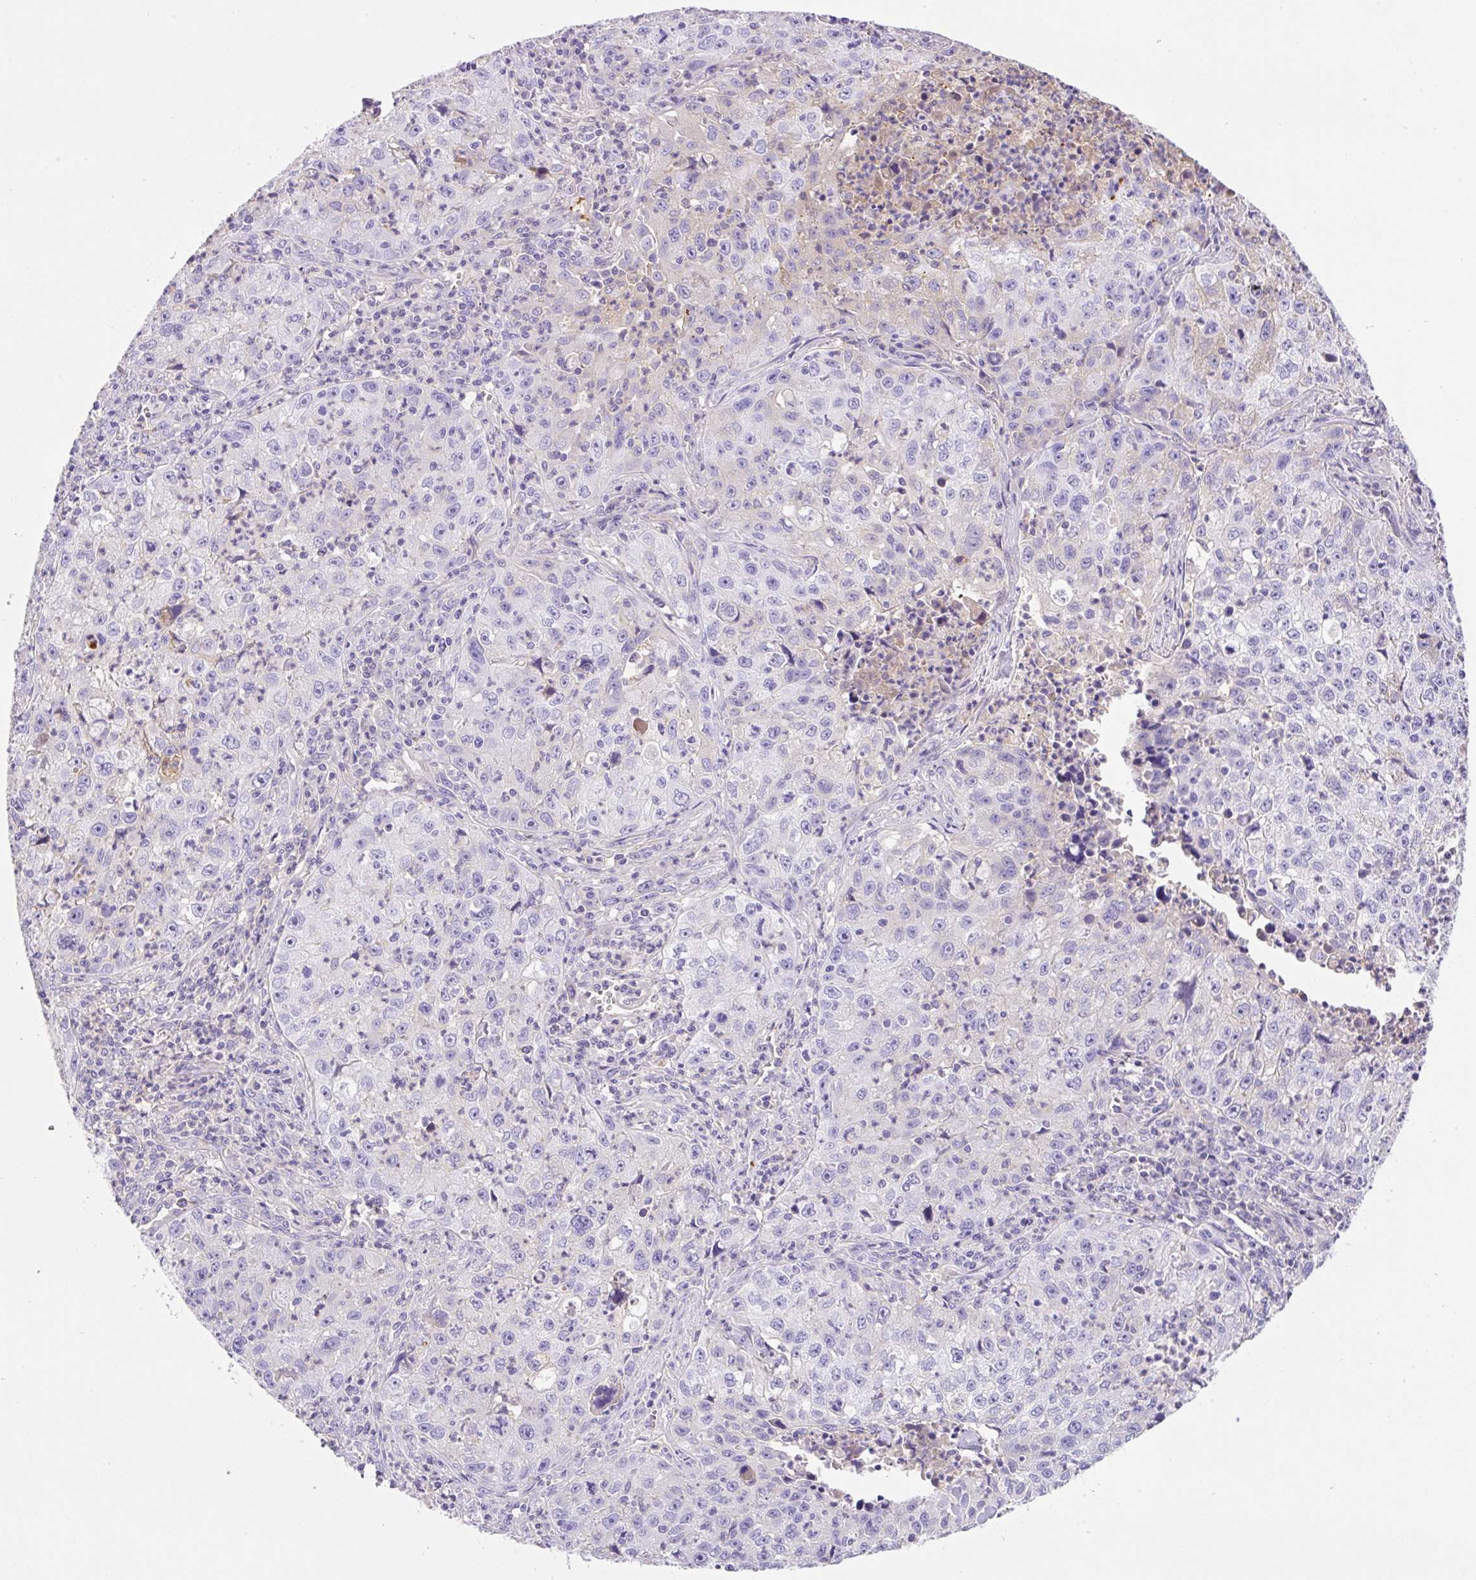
{"staining": {"intensity": "negative", "quantity": "none", "location": "none"}, "tissue": "lung cancer", "cell_type": "Tumor cells", "image_type": "cancer", "snomed": [{"axis": "morphology", "description": "Squamous cell carcinoma, NOS"}, {"axis": "topography", "description": "Lung"}], "caption": "A high-resolution histopathology image shows IHC staining of lung cancer, which demonstrates no significant expression in tumor cells.", "gene": "TDRD15", "patient": {"sex": "male", "age": 71}}